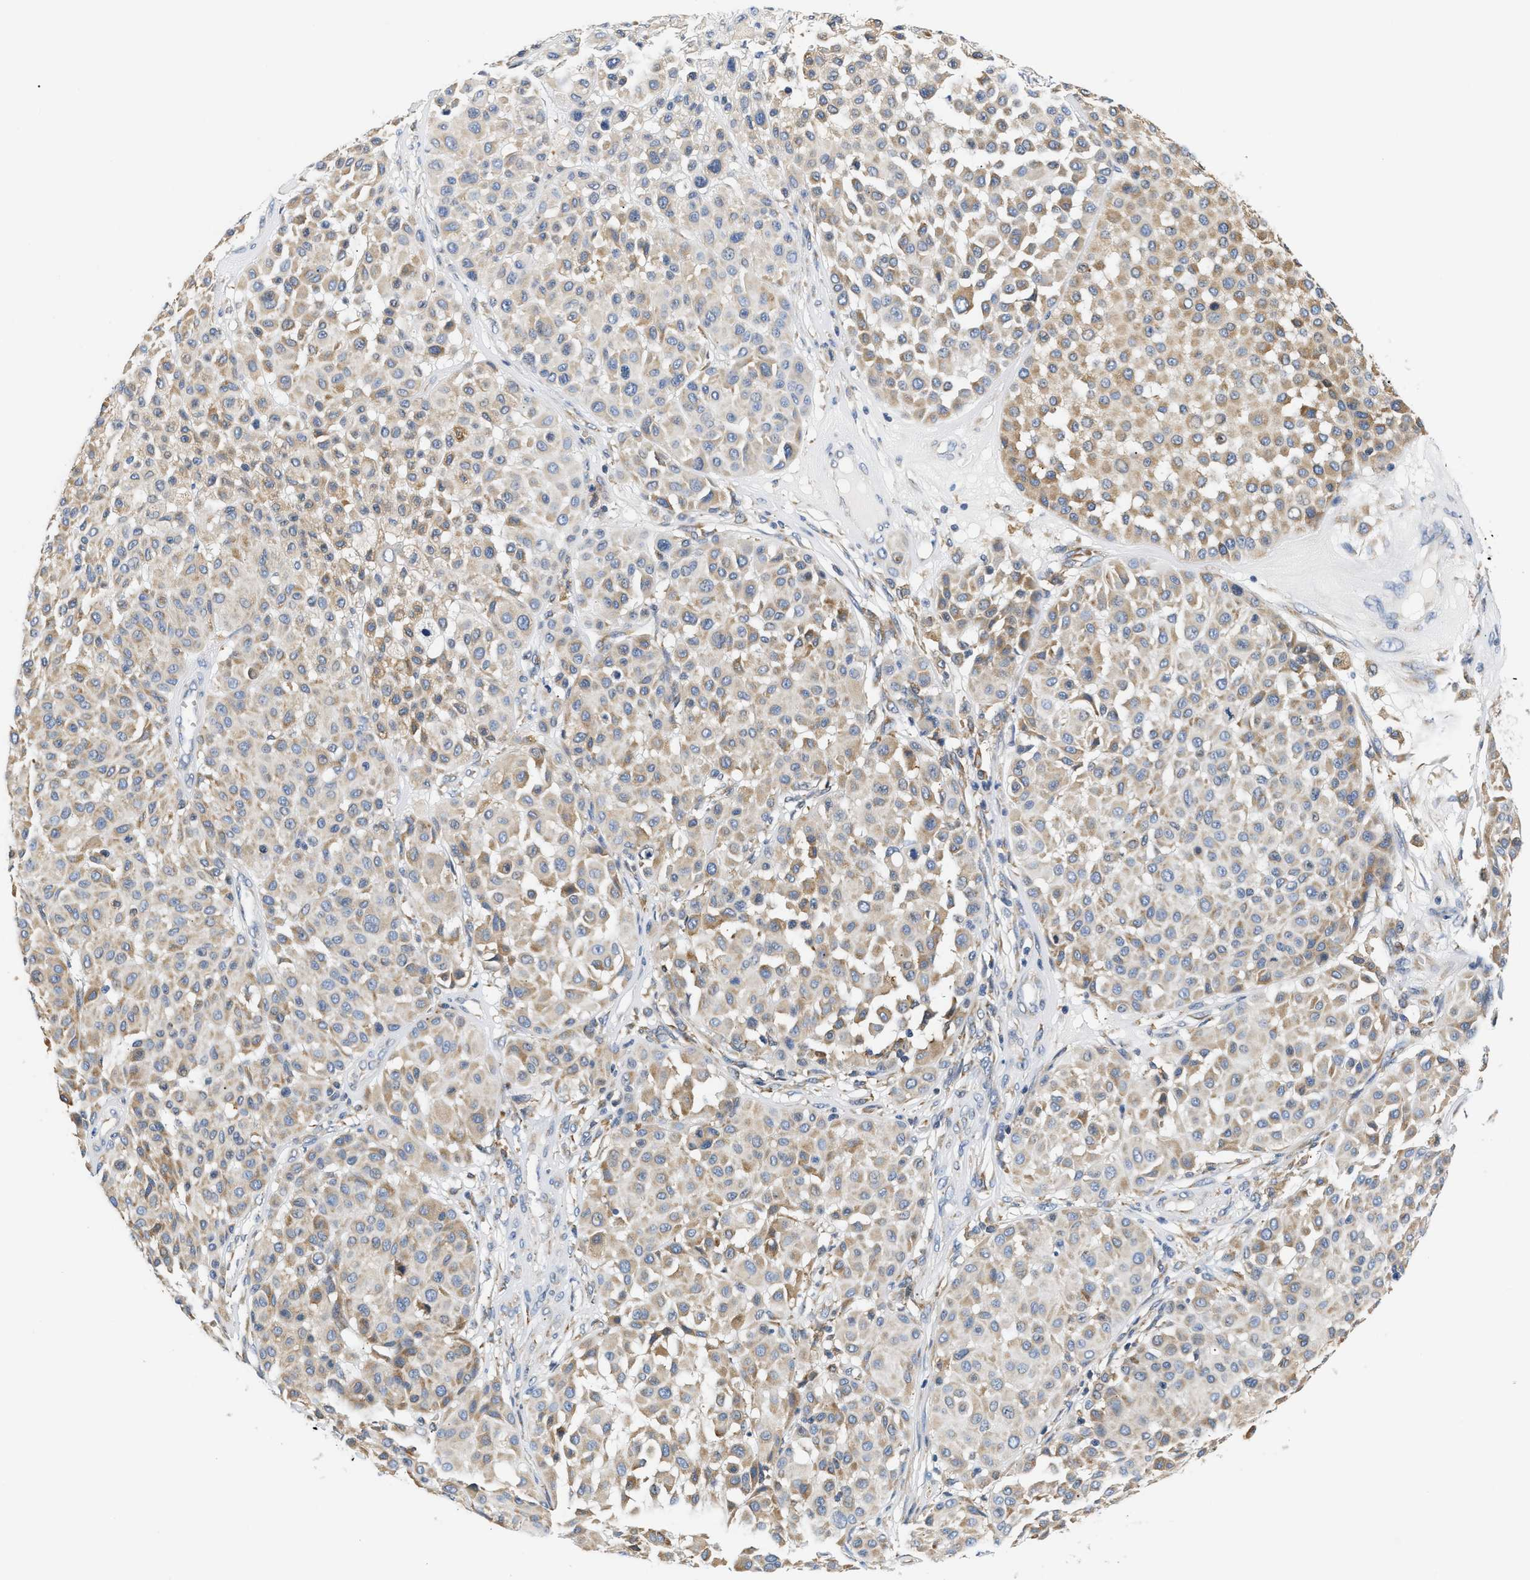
{"staining": {"intensity": "weak", "quantity": "25%-75%", "location": "cytoplasmic/membranous"}, "tissue": "melanoma", "cell_type": "Tumor cells", "image_type": "cancer", "snomed": [{"axis": "morphology", "description": "Malignant melanoma, Metastatic site"}, {"axis": "topography", "description": "Soft tissue"}], "caption": "A photomicrograph showing weak cytoplasmic/membranous staining in about 25%-75% of tumor cells in malignant melanoma (metastatic site), as visualized by brown immunohistochemical staining.", "gene": "HDHD3", "patient": {"sex": "male", "age": 41}}